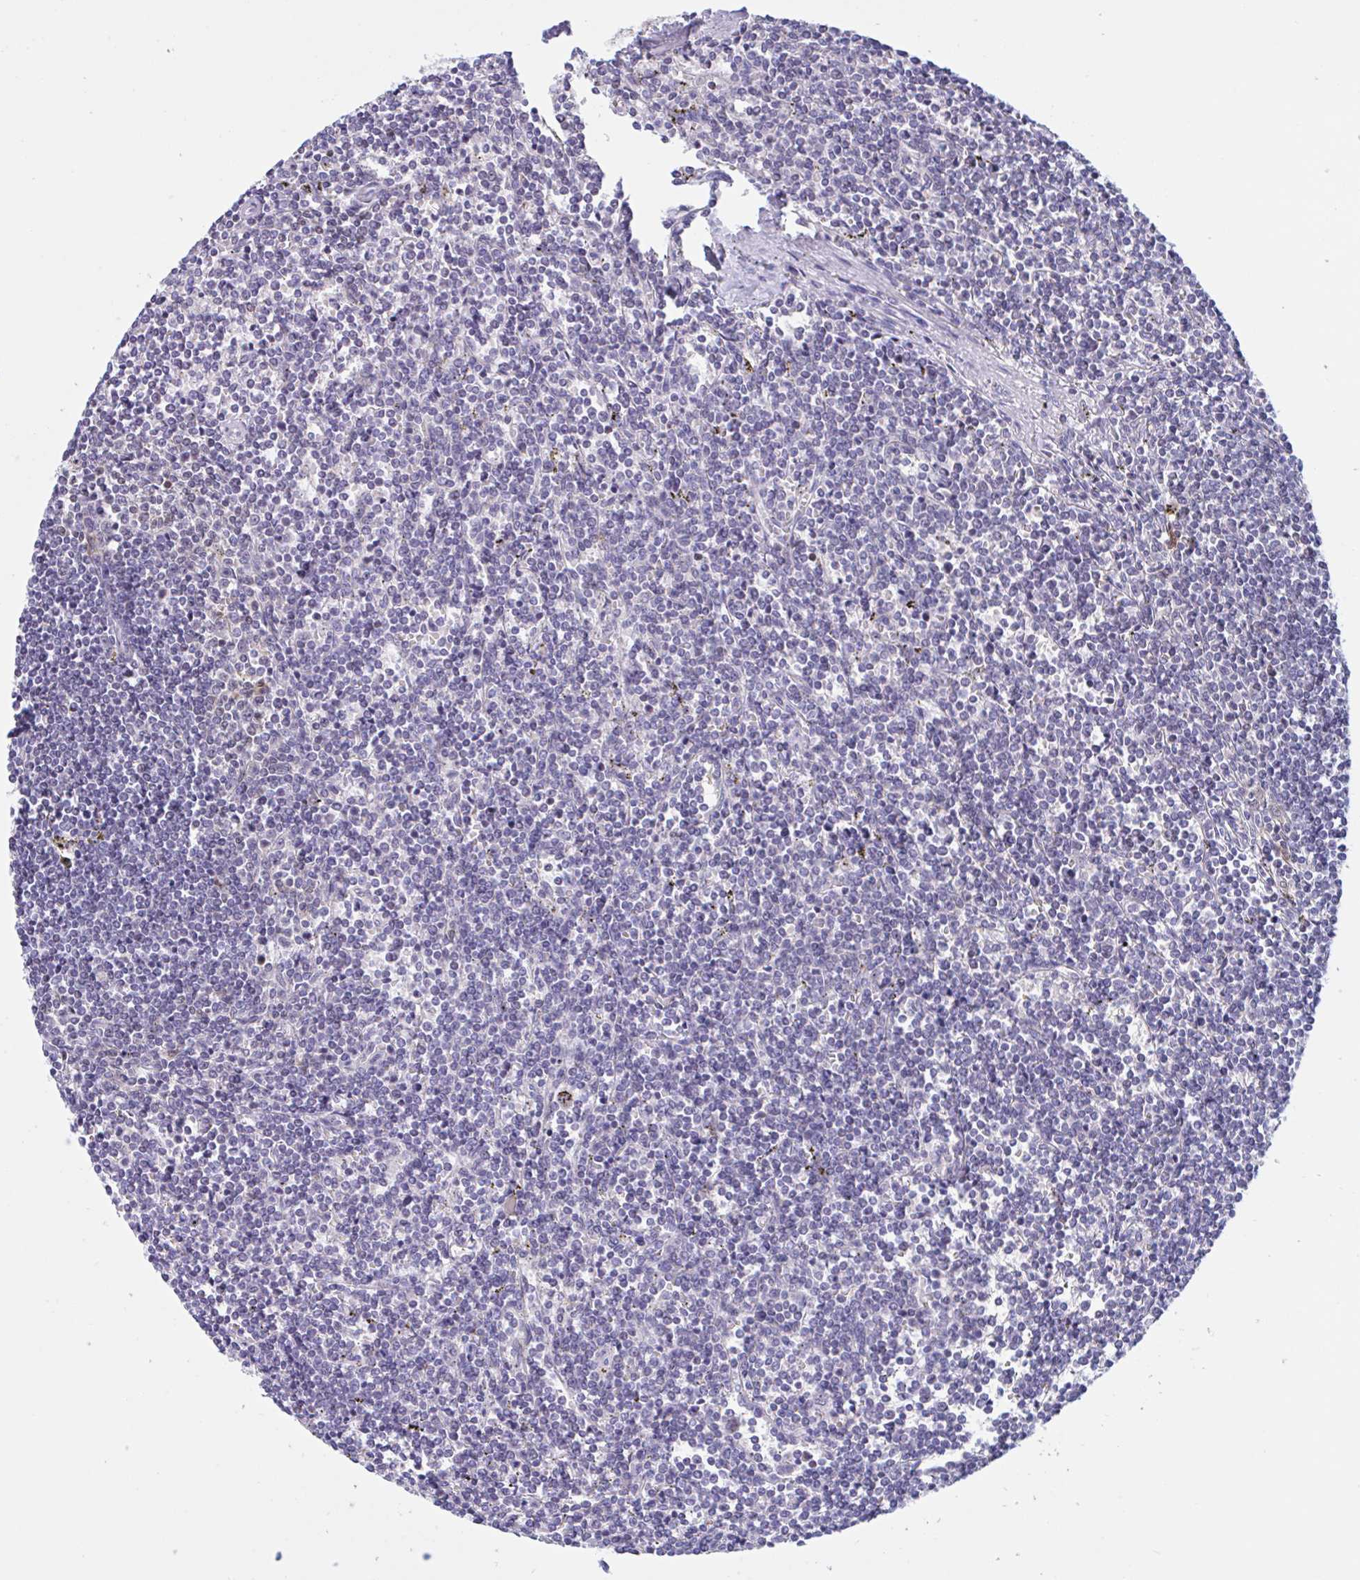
{"staining": {"intensity": "negative", "quantity": "none", "location": "none"}, "tissue": "lymphoma", "cell_type": "Tumor cells", "image_type": "cancer", "snomed": [{"axis": "morphology", "description": "Malignant lymphoma, non-Hodgkin's type, Low grade"}, {"axis": "topography", "description": "Spleen"}], "caption": "Lymphoma stained for a protein using immunohistochemistry (IHC) demonstrates no positivity tumor cells.", "gene": "SNX11", "patient": {"sex": "male", "age": 78}}